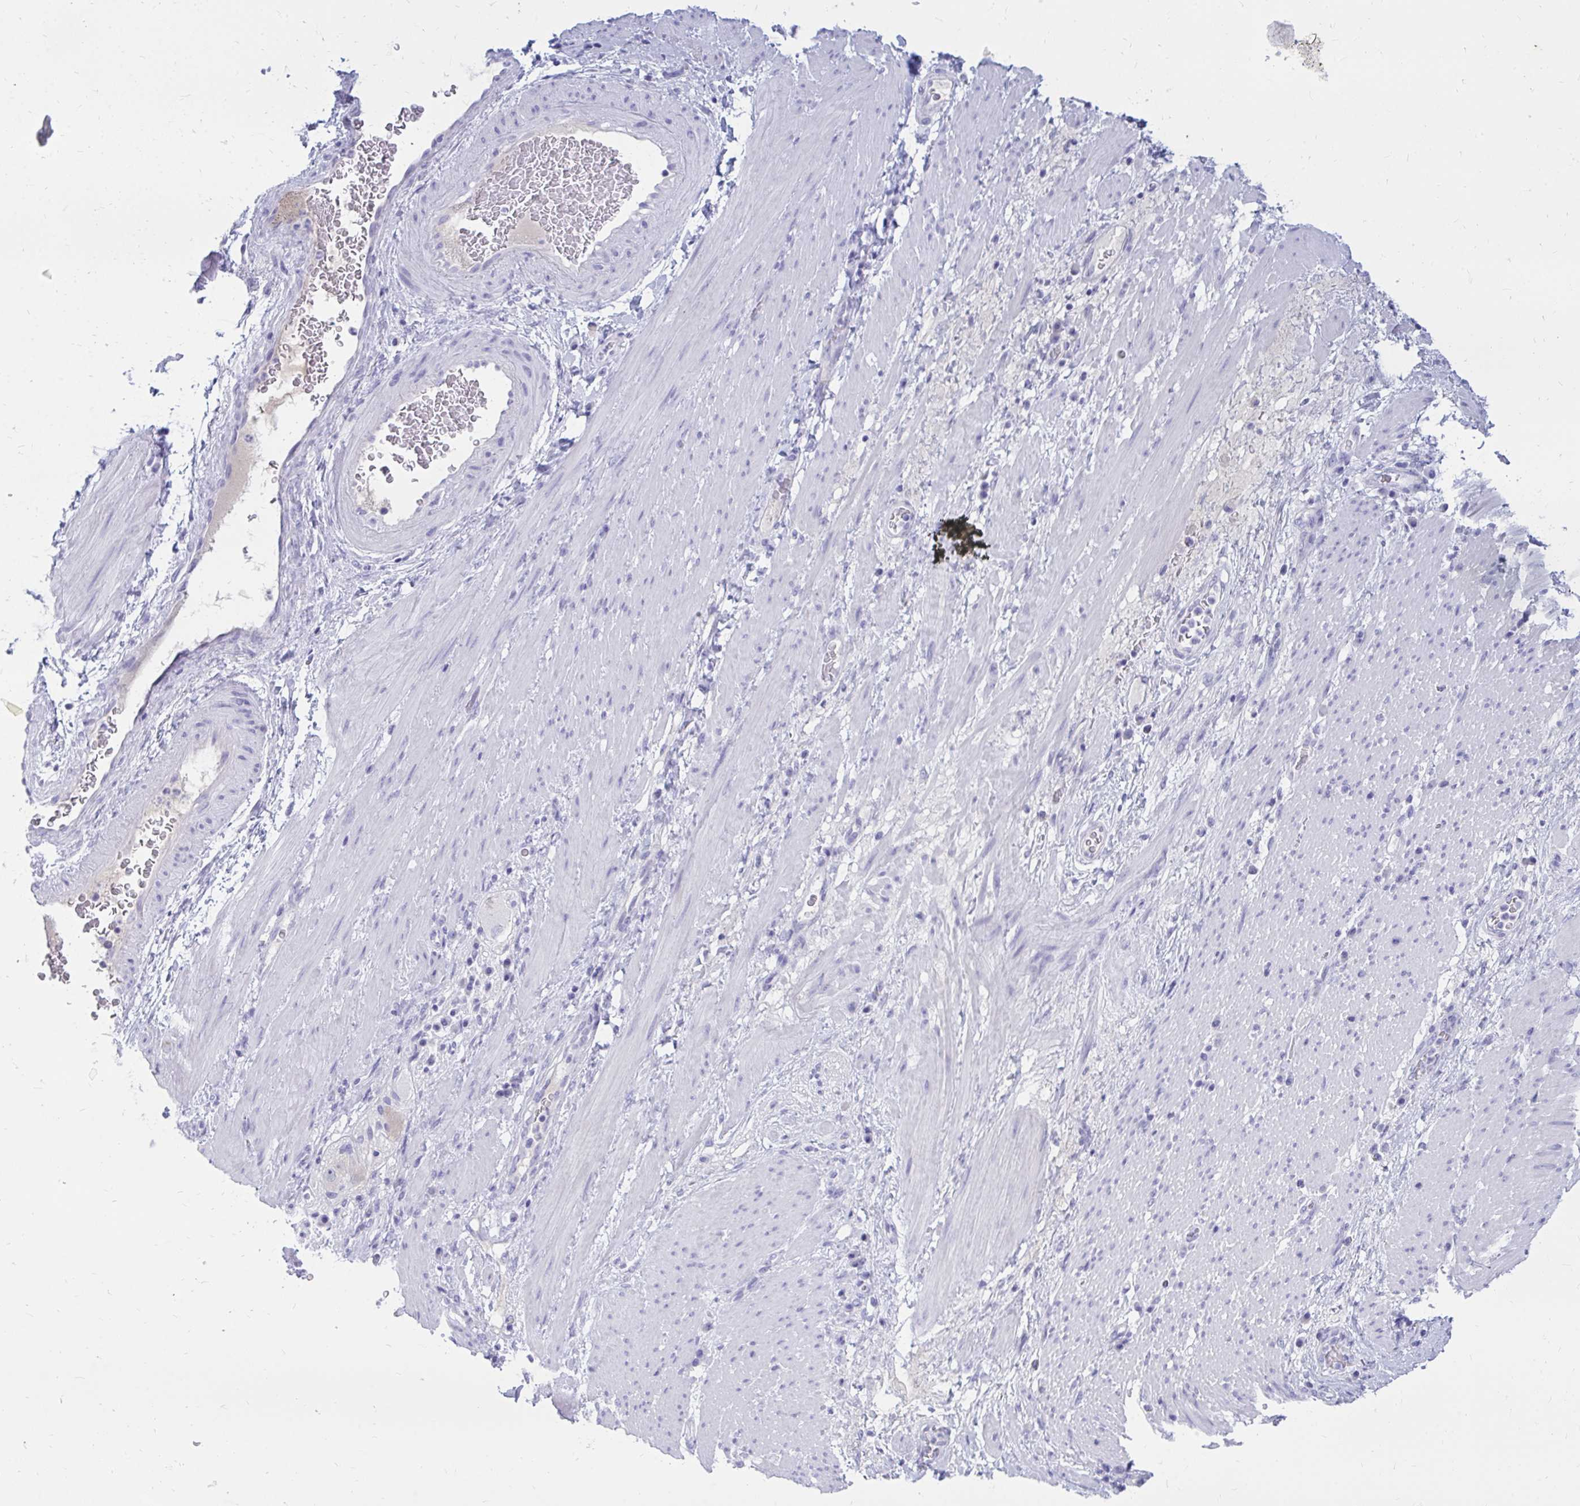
{"staining": {"intensity": "negative", "quantity": "none", "location": "none"}, "tissue": "stomach cancer", "cell_type": "Tumor cells", "image_type": "cancer", "snomed": [{"axis": "morphology", "description": "Normal tissue, NOS"}, {"axis": "morphology", "description": "Adenocarcinoma, NOS"}, {"axis": "topography", "description": "Stomach"}], "caption": "IHC image of neoplastic tissue: stomach cancer (adenocarcinoma) stained with DAB displays no significant protein staining in tumor cells.", "gene": "NANOGNB", "patient": {"sex": "female", "age": 64}}